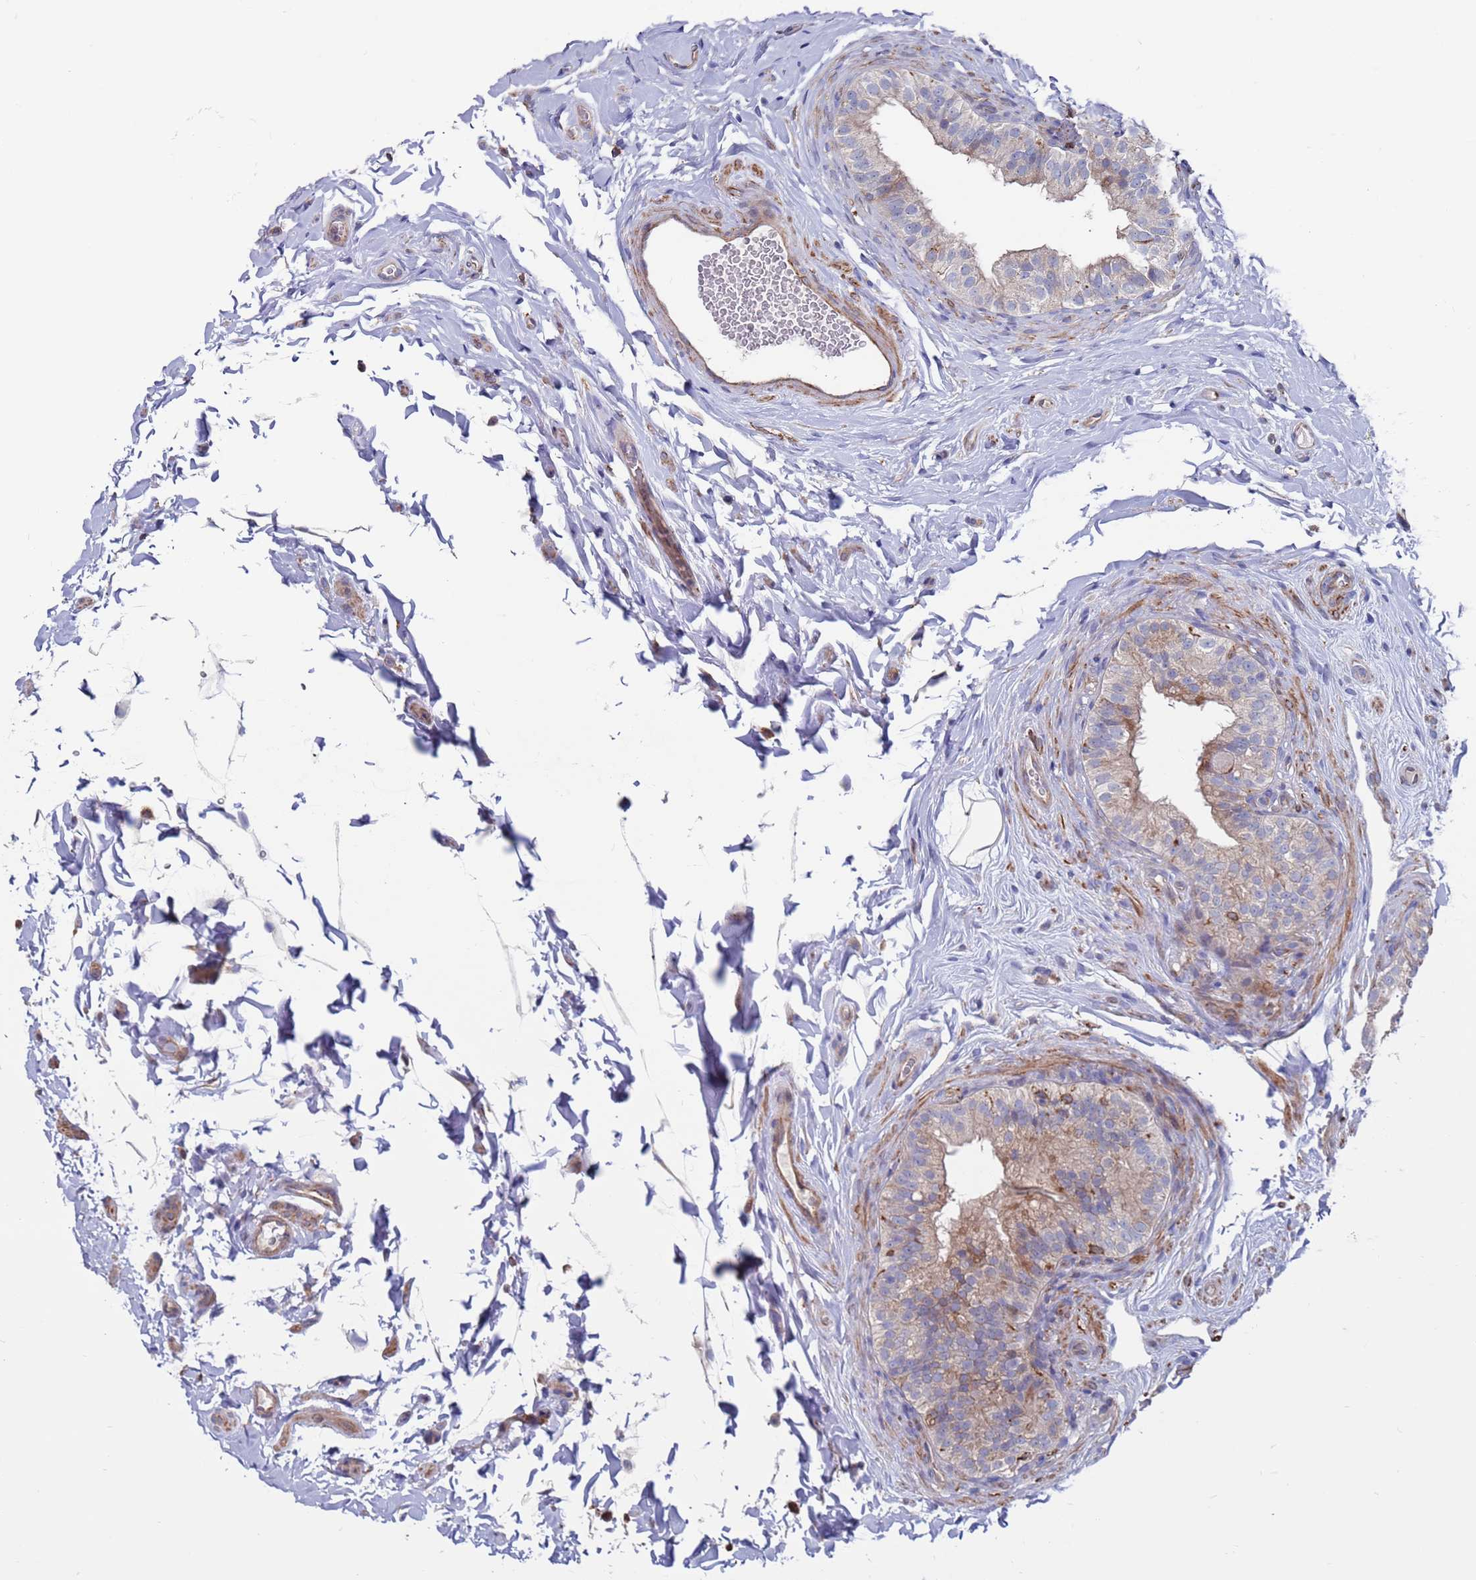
{"staining": {"intensity": "moderate", "quantity": "<25%", "location": "cytoplasmic/membranous"}, "tissue": "epididymis", "cell_type": "Glandular cells", "image_type": "normal", "snomed": [{"axis": "morphology", "description": "Normal tissue, NOS"}, {"axis": "topography", "description": "Epididymis"}], "caption": "Glandular cells reveal low levels of moderate cytoplasmic/membranous staining in approximately <25% of cells in benign epididymis. The staining is performed using DAB brown chromogen to label protein expression. The nuclei are counter-stained blue using hematoxylin.", "gene": "GREB1L", "patient": {"sex": "male", "age": 49}}